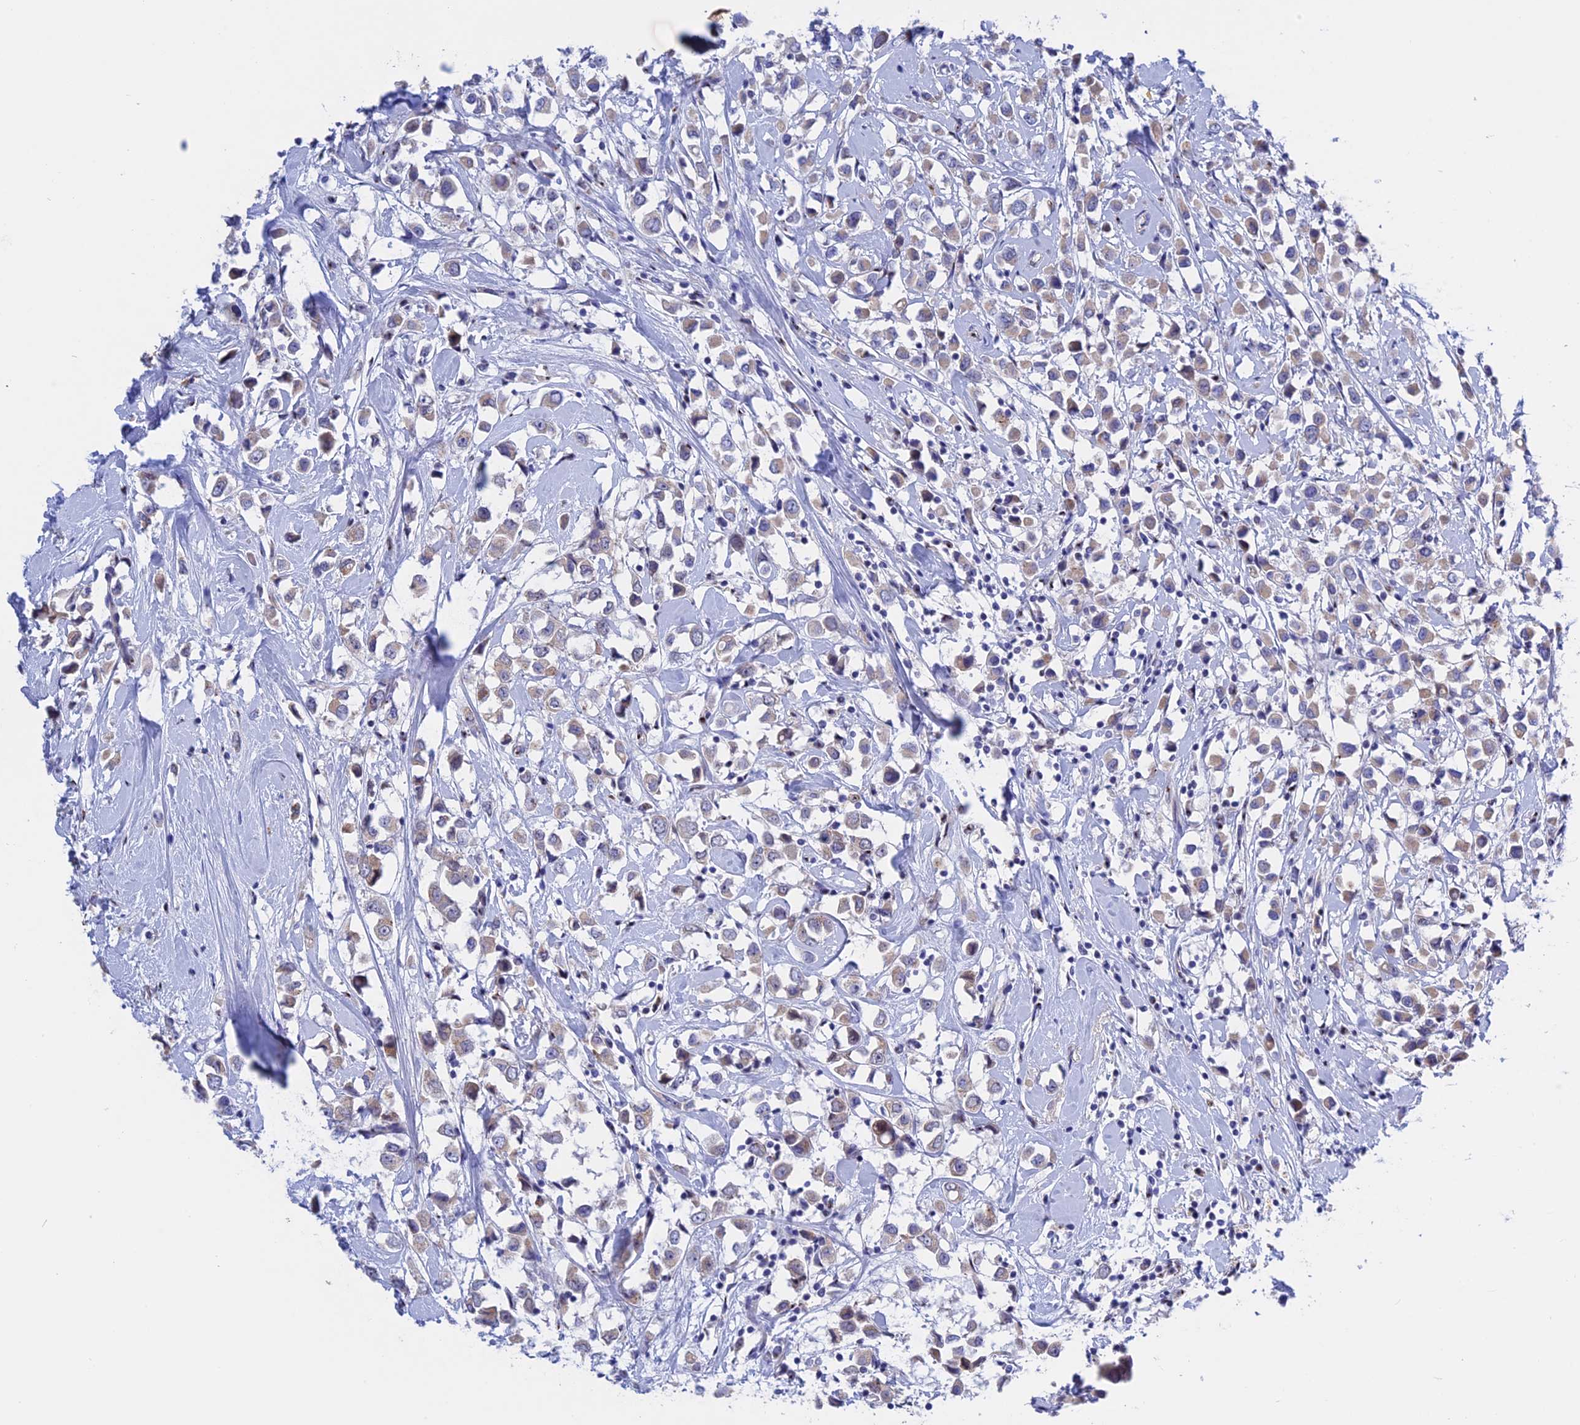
{"staining": {"intensity": "negative", "quantity": "none", "location": "none"}, "tissue": "breast cancer", "cell_type": "Tumor cells", "image_type": "cancer", "snomed": [{"axis": "morphology", "description": "Duct carcinoma"}, {"axis": "topography", "description": "Breast"}], "caption": "Immunohistochemical staining of invasive ductal carcinoma (breast) reveals no significant expression in tumor cells. (Immunohistochemistry (ihc), brightfield microscopy, high magnification).", "gene": "GK5", "patient": {"sex": "female", "age": 61}}